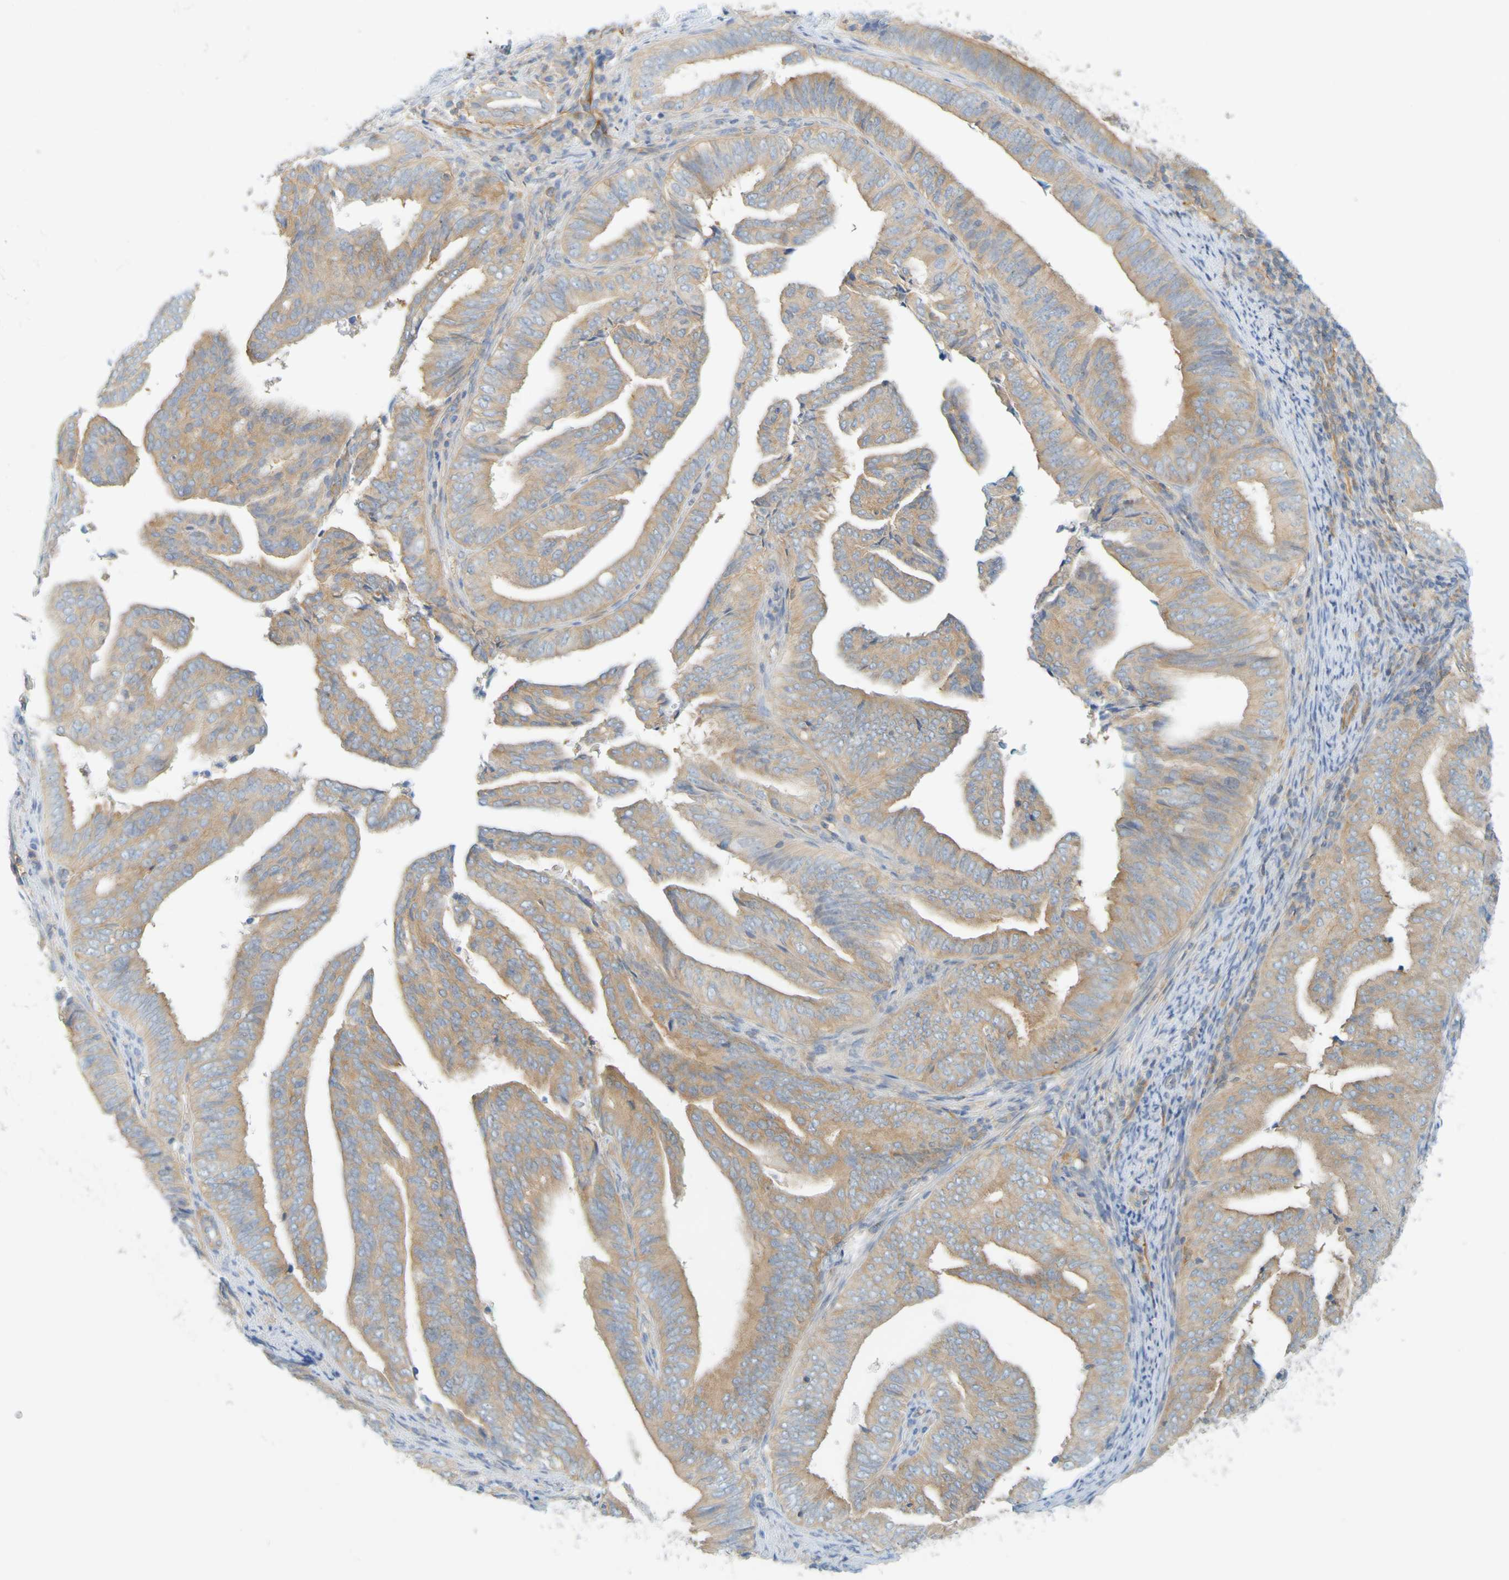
{"staining": {"intensity": "moderate", "quantity": ">75%", "location": "cytoplasmic/membranous"}, "tissue": "endometrial cancer", "cell_type": "Tumor cells", "image_type": "cancer", "snomed": [{"axis": "morphology", "description": "Adenocarcinoma, NOS"}, {"axis": "topography", "description": "Endometrium"}], "caption": "Immunohistochemistry (DAB (3,3'-diaminobenzidine)) staining of endometrial adenocarcinoma displays moderate cytoplasmic/membranous protein positivity in approximately >75% of tumor cells.", "gene": "APPL1", "patient": {"sex": "female", "age": 58}}